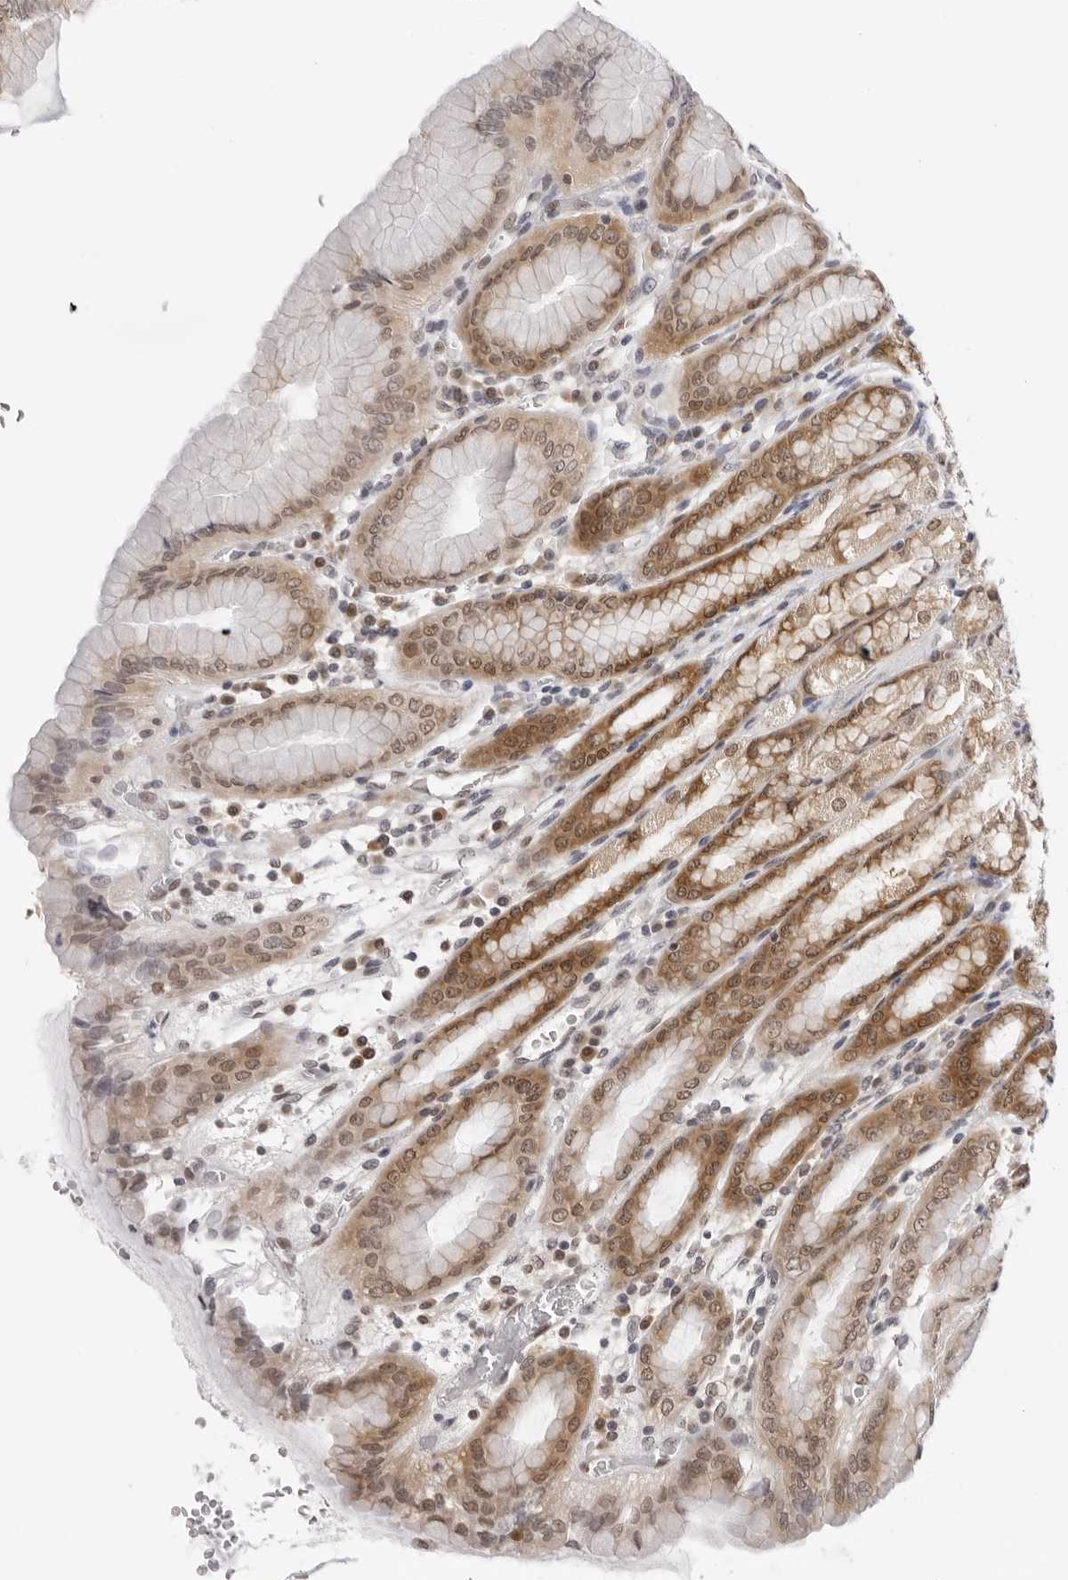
{"staining": {"intensity": "moderate", "quantity": ">75%", "location": "cytoplasmic/membranous,nuclear"}, "tissue": "stomach", "cell_type": "Glandular cells", "image_type": "normal", "snomed": [{"axis": "morphology", "description": "Normal tissue, NOS"}, {"axis": "topography", "description": "Stomach, upper"}], "caption": "This micrograph demonstrates immunohistochemistry staining of benign stomach, with medium moderate cytoplasmic/membranous,nuclear expression in approximately >75% of glandular cells.", "gene": "WDR77", "patient": {"sex": "male", "age": 68}}